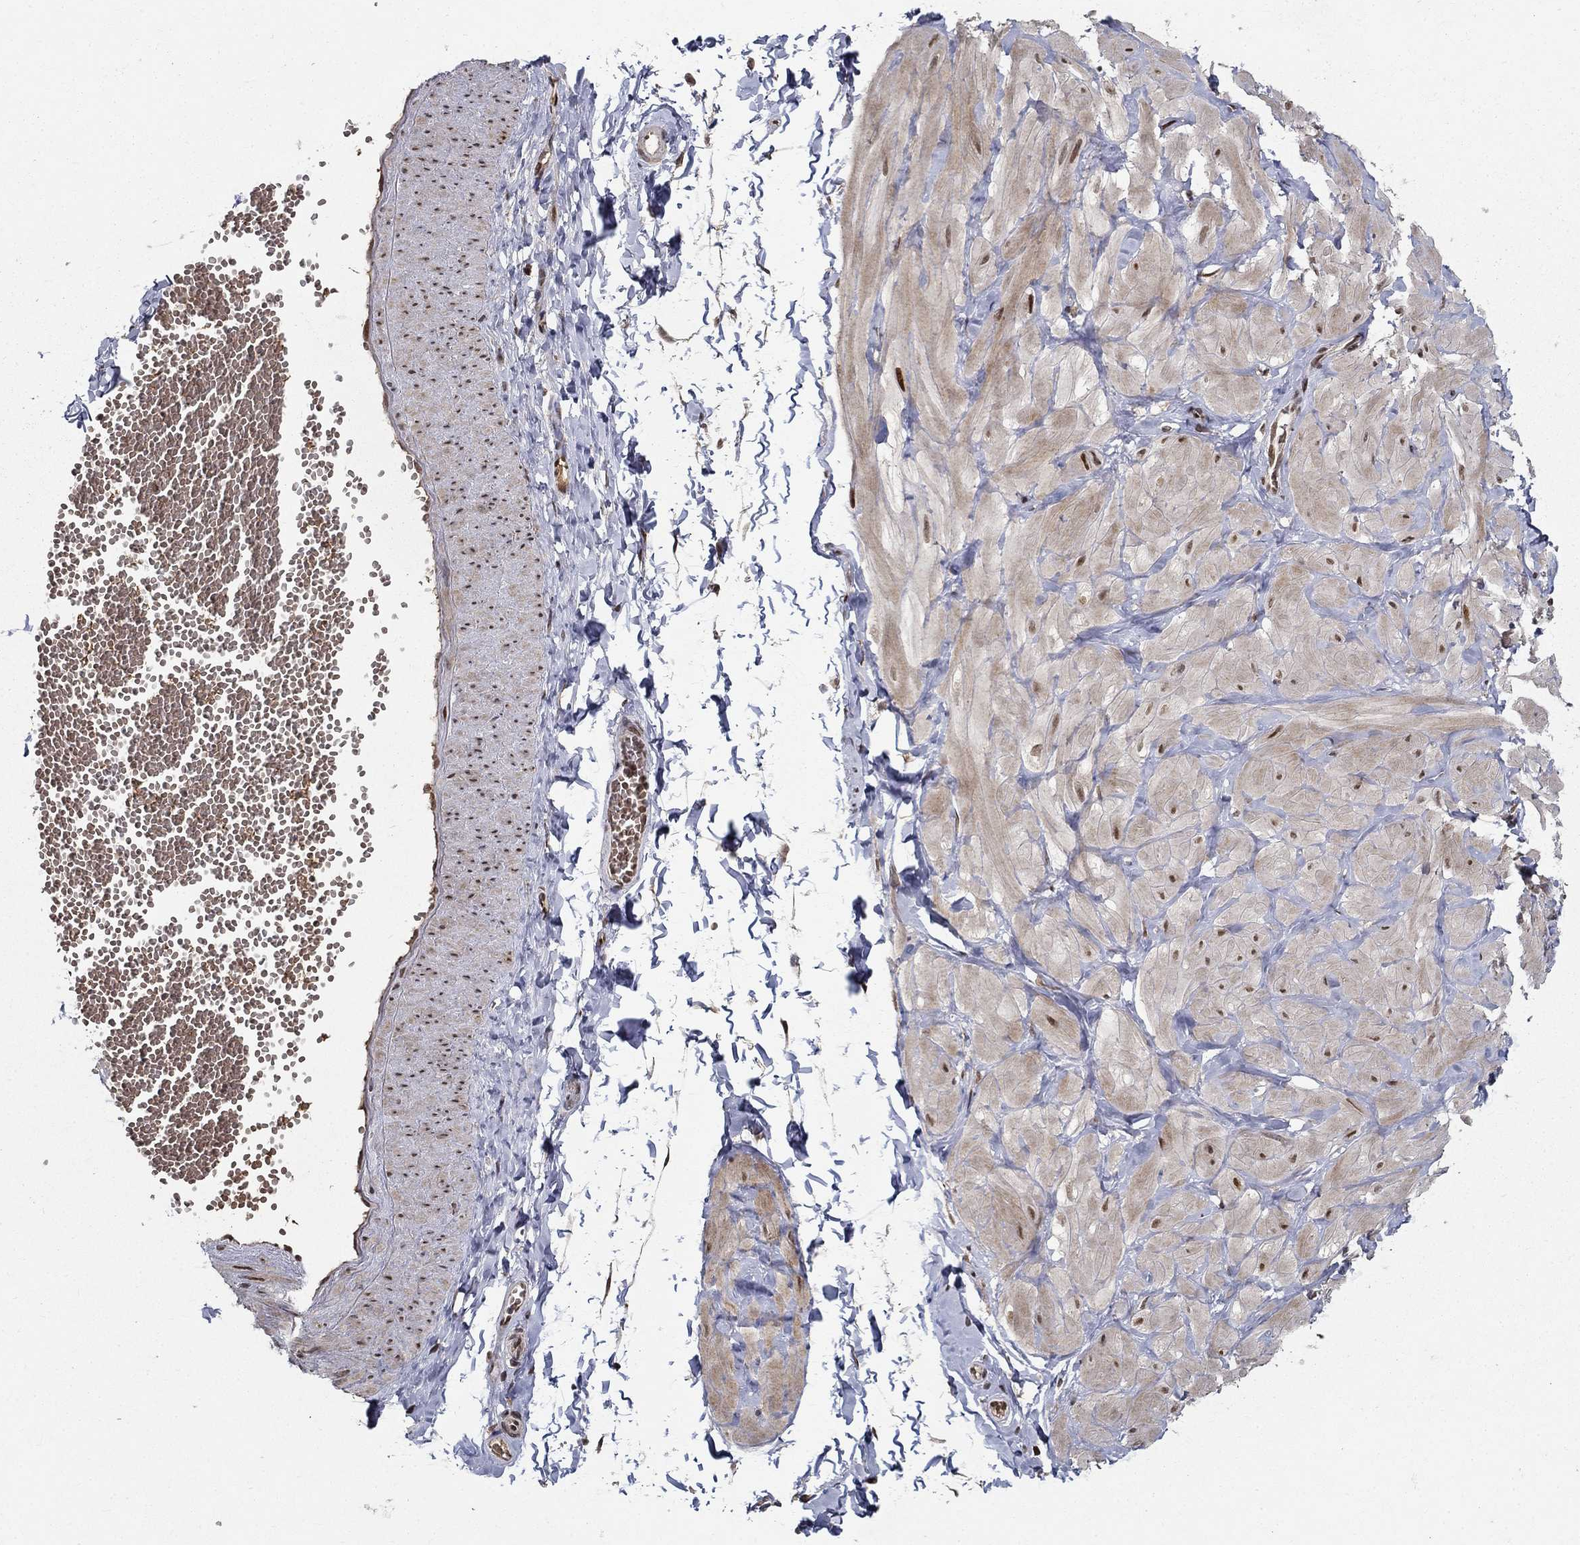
{"staining": {"intensity": "negative", "quantity": "none", "location": "none"}, "tissue": "adipose tissue", "cell_type": "Adipocytes", "image_type": "normal", "snomed": [{"axis": "morphology", "description": "Normal tissue, NOS"}, {"axis": "topography", "description": "Smooth muscle"}, {"axis": "topography", "description": "Peripheral nerve tissue"}], "caption": "This is an IHC image of unremarkable human adipose tissue. There is no staining in adipocytes.", "gene": "CDCA7L", "patient": {"sex": "male", "age": 22}}